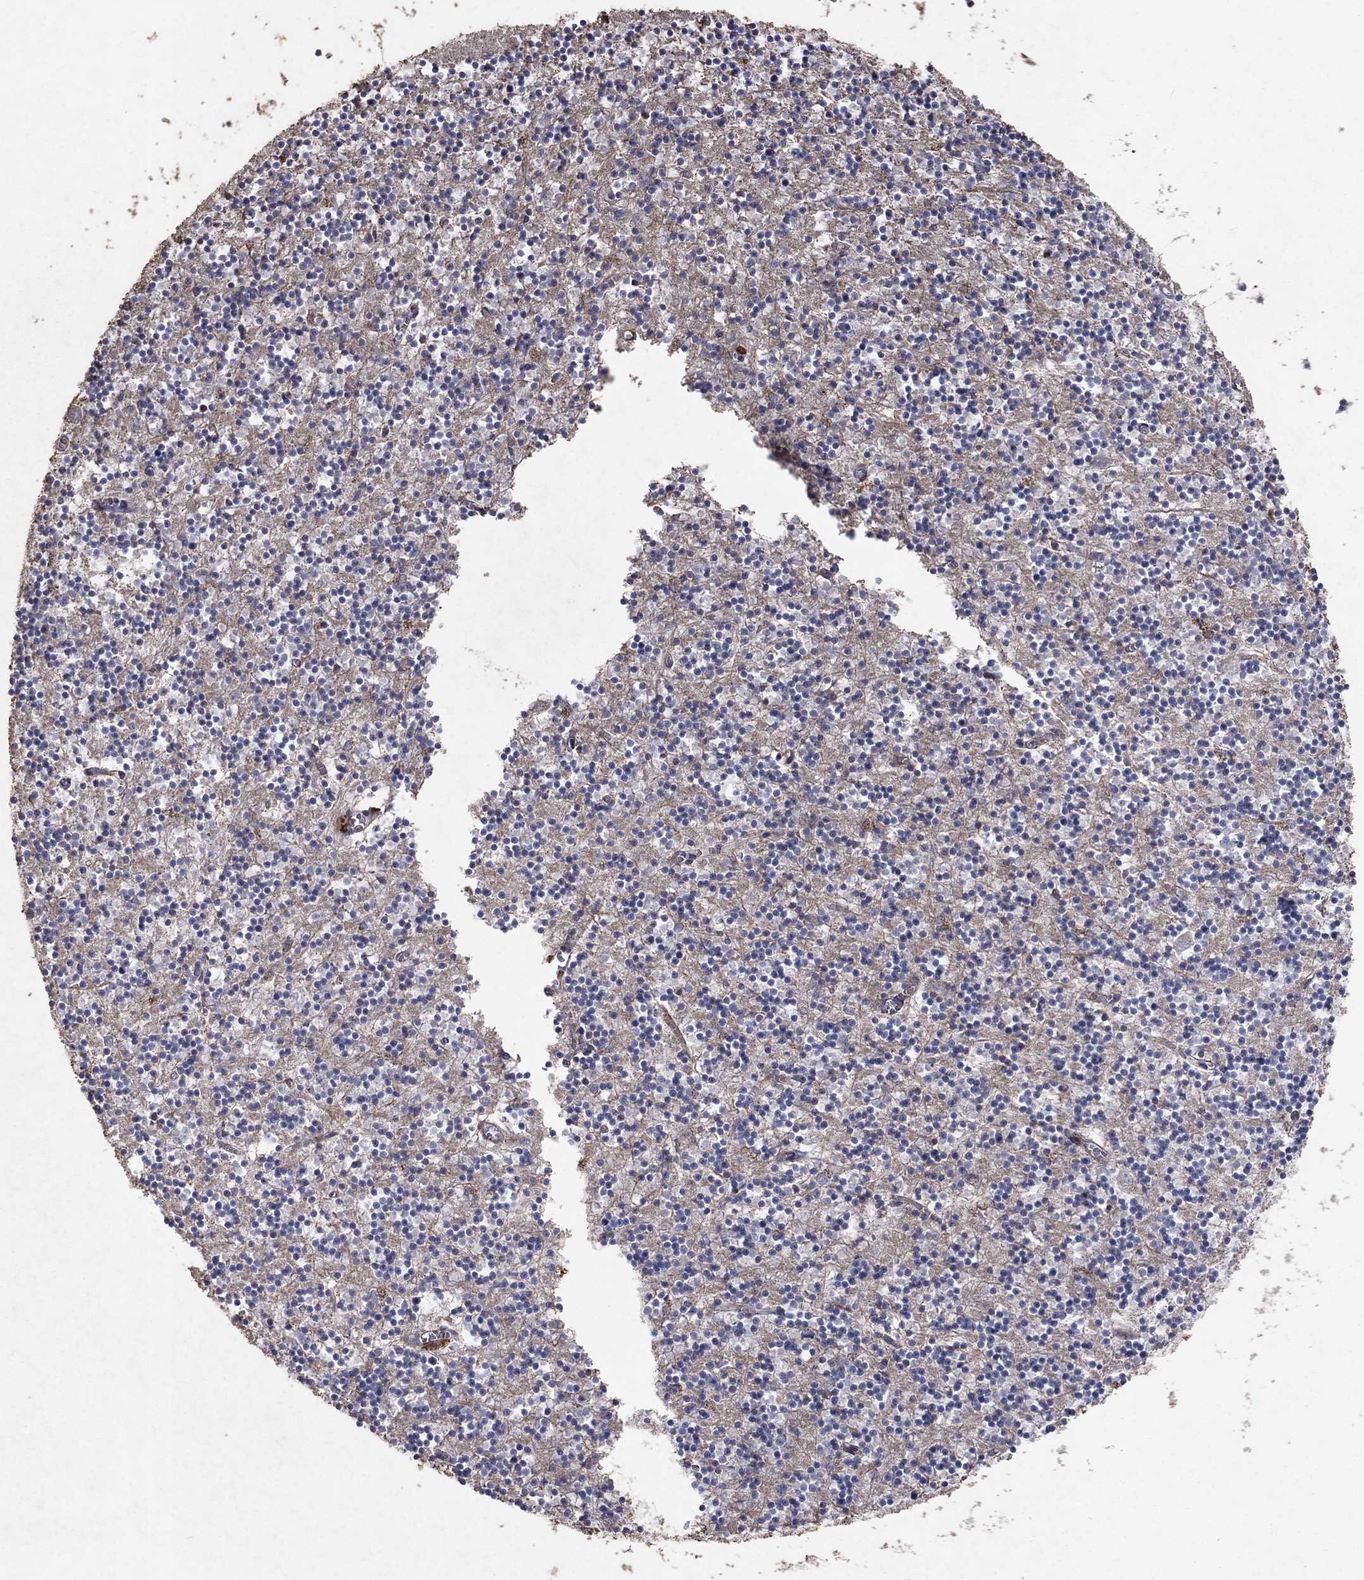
{"staining": {"intensity": "negative", "quantity": "none", "location": "none"}, "tissue": "cerebellum", "cell_type": "Cells in granular layer", "image_type": "normal", "snomed": [{"axis": "morphology", "description": "Normal tissue, NOS"}, {"axis": "topography", "description": "Cerebellum"}], "caption": "This is an immunohistochemistry image of unremarkable human cerebellum. There is no staining in cells in granular layer.", "gene": "FRG1", "patient": {"sex": "female", "age": 64}}